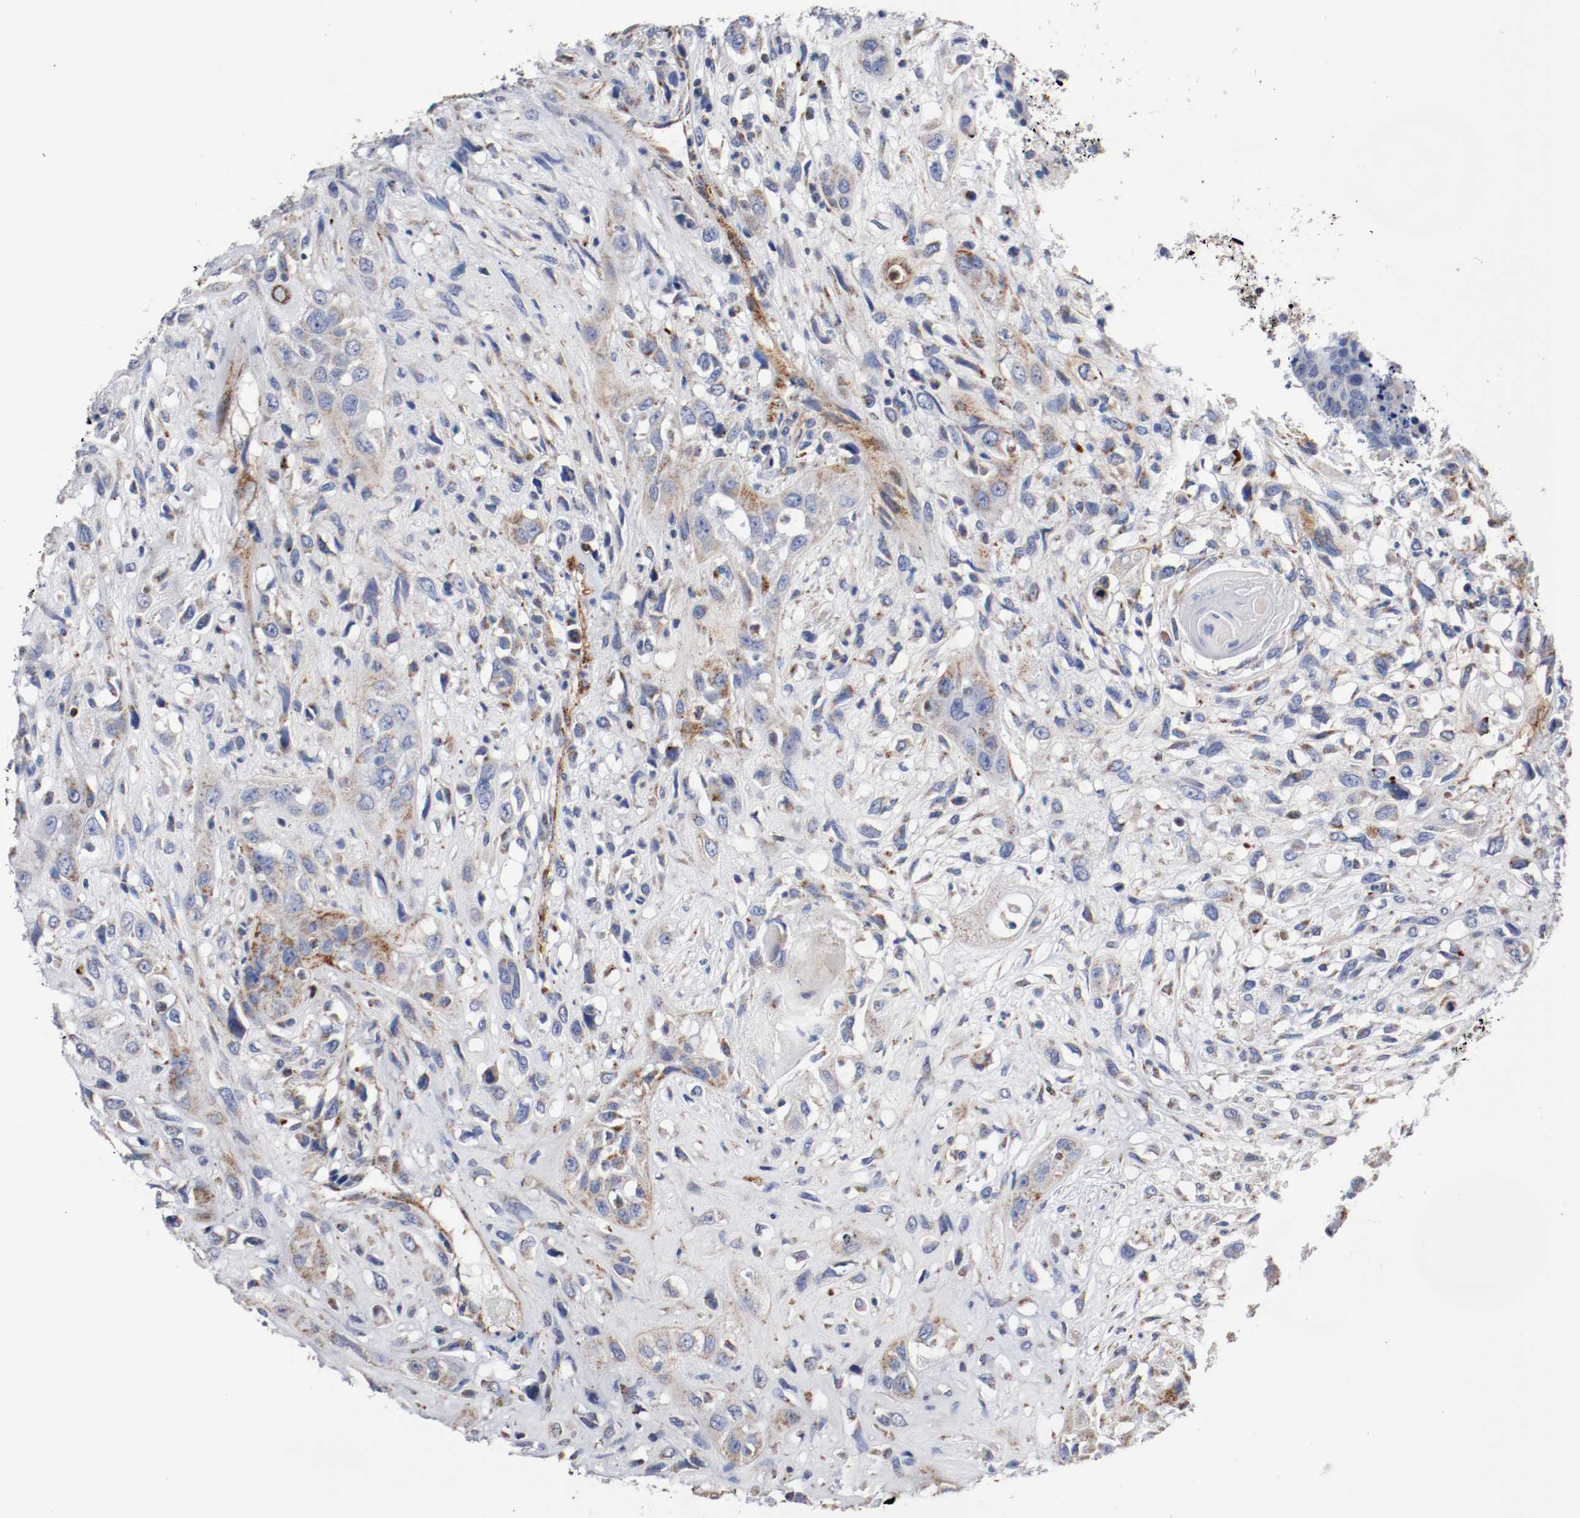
{"staining": {"intensity": "moderate", "quantity": "25%-75%", "location": "cytoplasmic/membranous"}, "tissue": "head and neck cancer", "cell_type": "Tumor cells", "image_type": "cancer", "snomed": [{"axis": "morphology", "description": "Necrosis, NOS"}, {"axis": "morphology", "description": "Neoplasm, malignant, NOS"}, {"axis": "topography", "description": "Salivary gland"}, {"axis": "topography", "description": "Head-Neck"}], "caption": "The image reveals a brown stain indicating the presence of a protein in the cytoplasmic/membranous of tumor cells in malignant neoplasm (head and neck).", "gene": "TUBD1", "patient": {"sex": "male", "age": 43}}